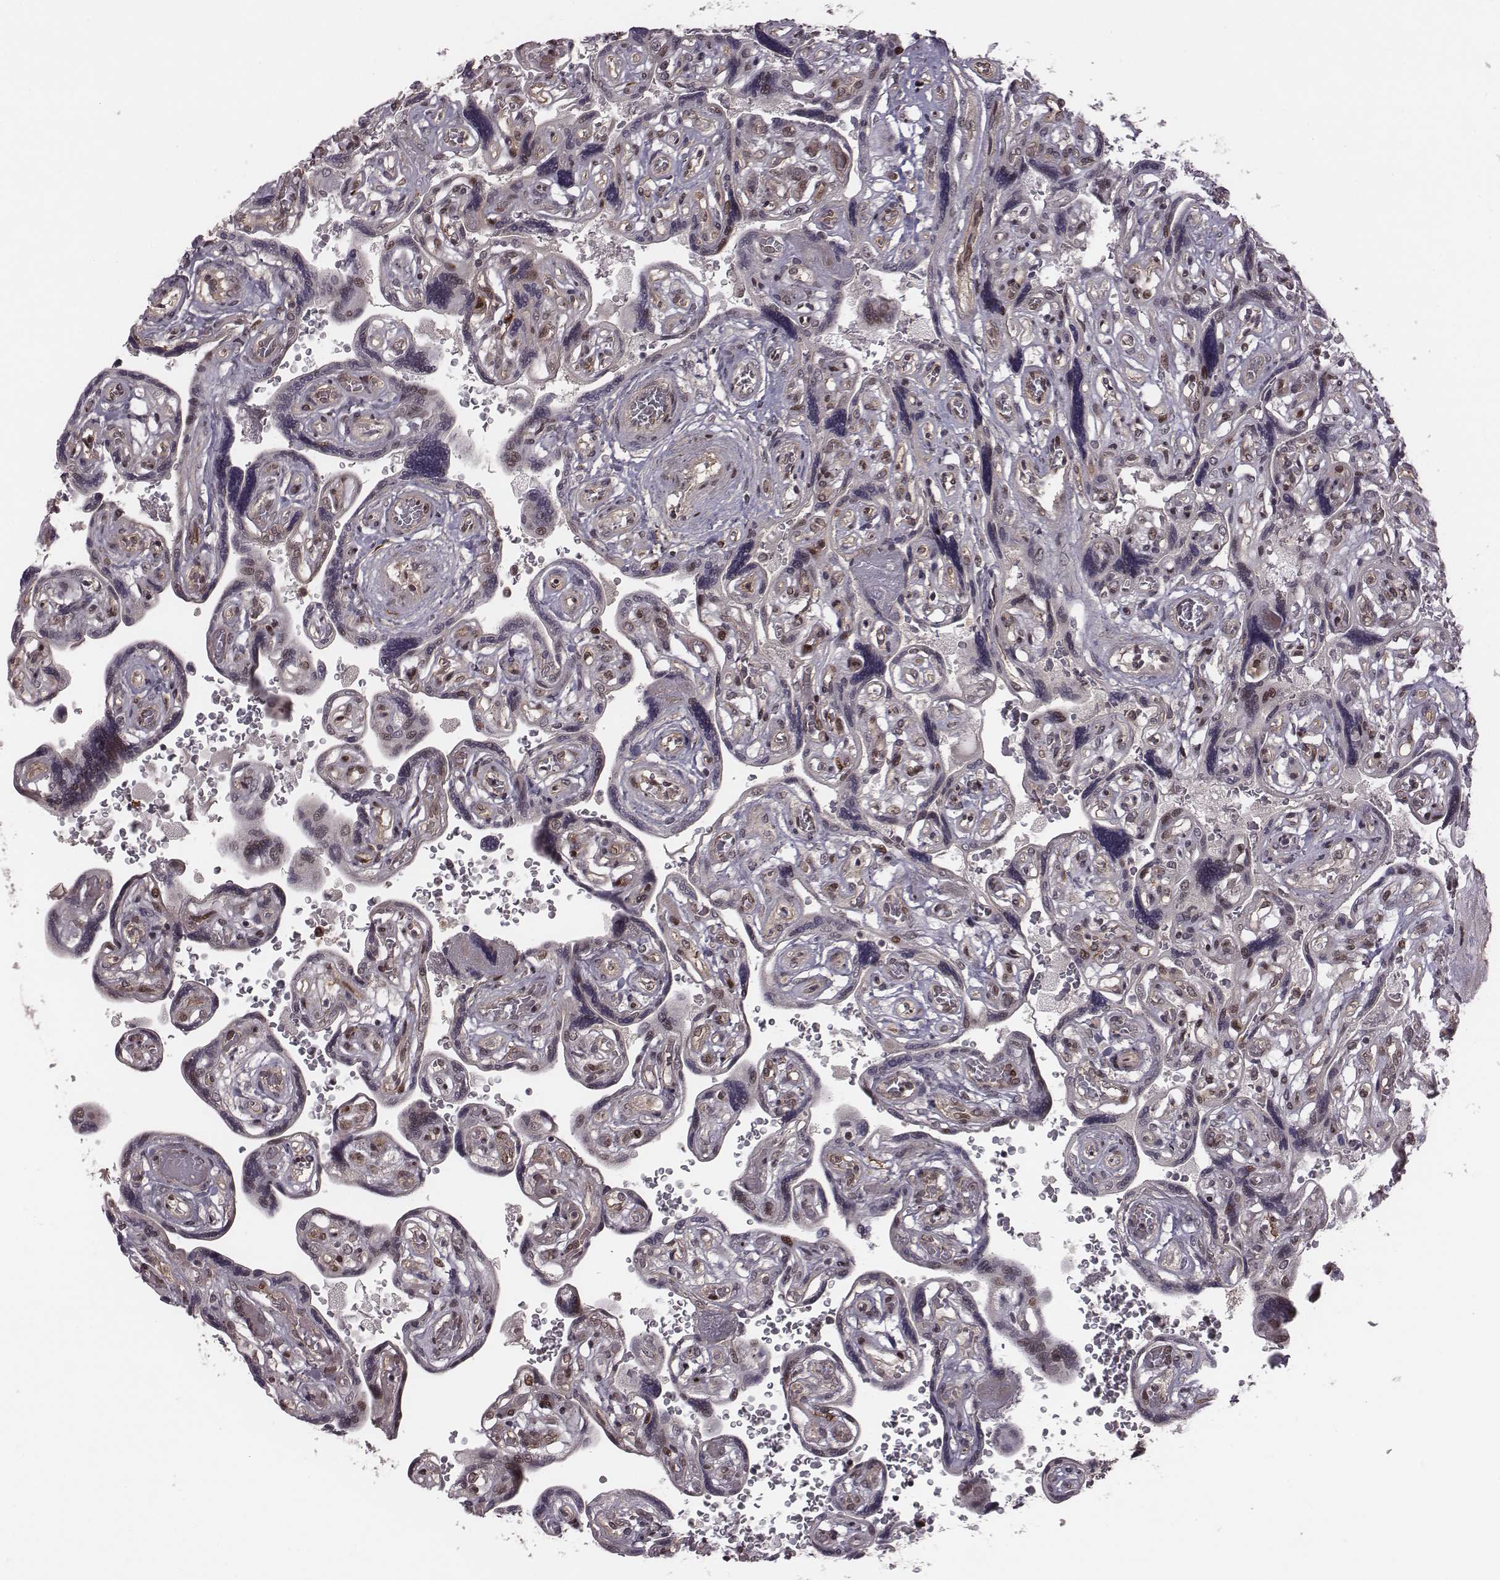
{"staining": {"intensity": "weak", "quantity": ">75%", "location": "nuclear"}, "tissue": "placenta", "cell_type": "Decidual cells", "image_type": "normal", "snomed": [{"axis": "morphology", "description": "Normal tissue, NOS"}, {"axis": "topography", "description": "Placenta"}], "caption": "The photomicrograph demonstrates a brown stain indicating the presence of a protein in the nuclear of decidual cells in placenta.", "gene": "RPL3", "patient": {"sex": "female", "age": 32}}